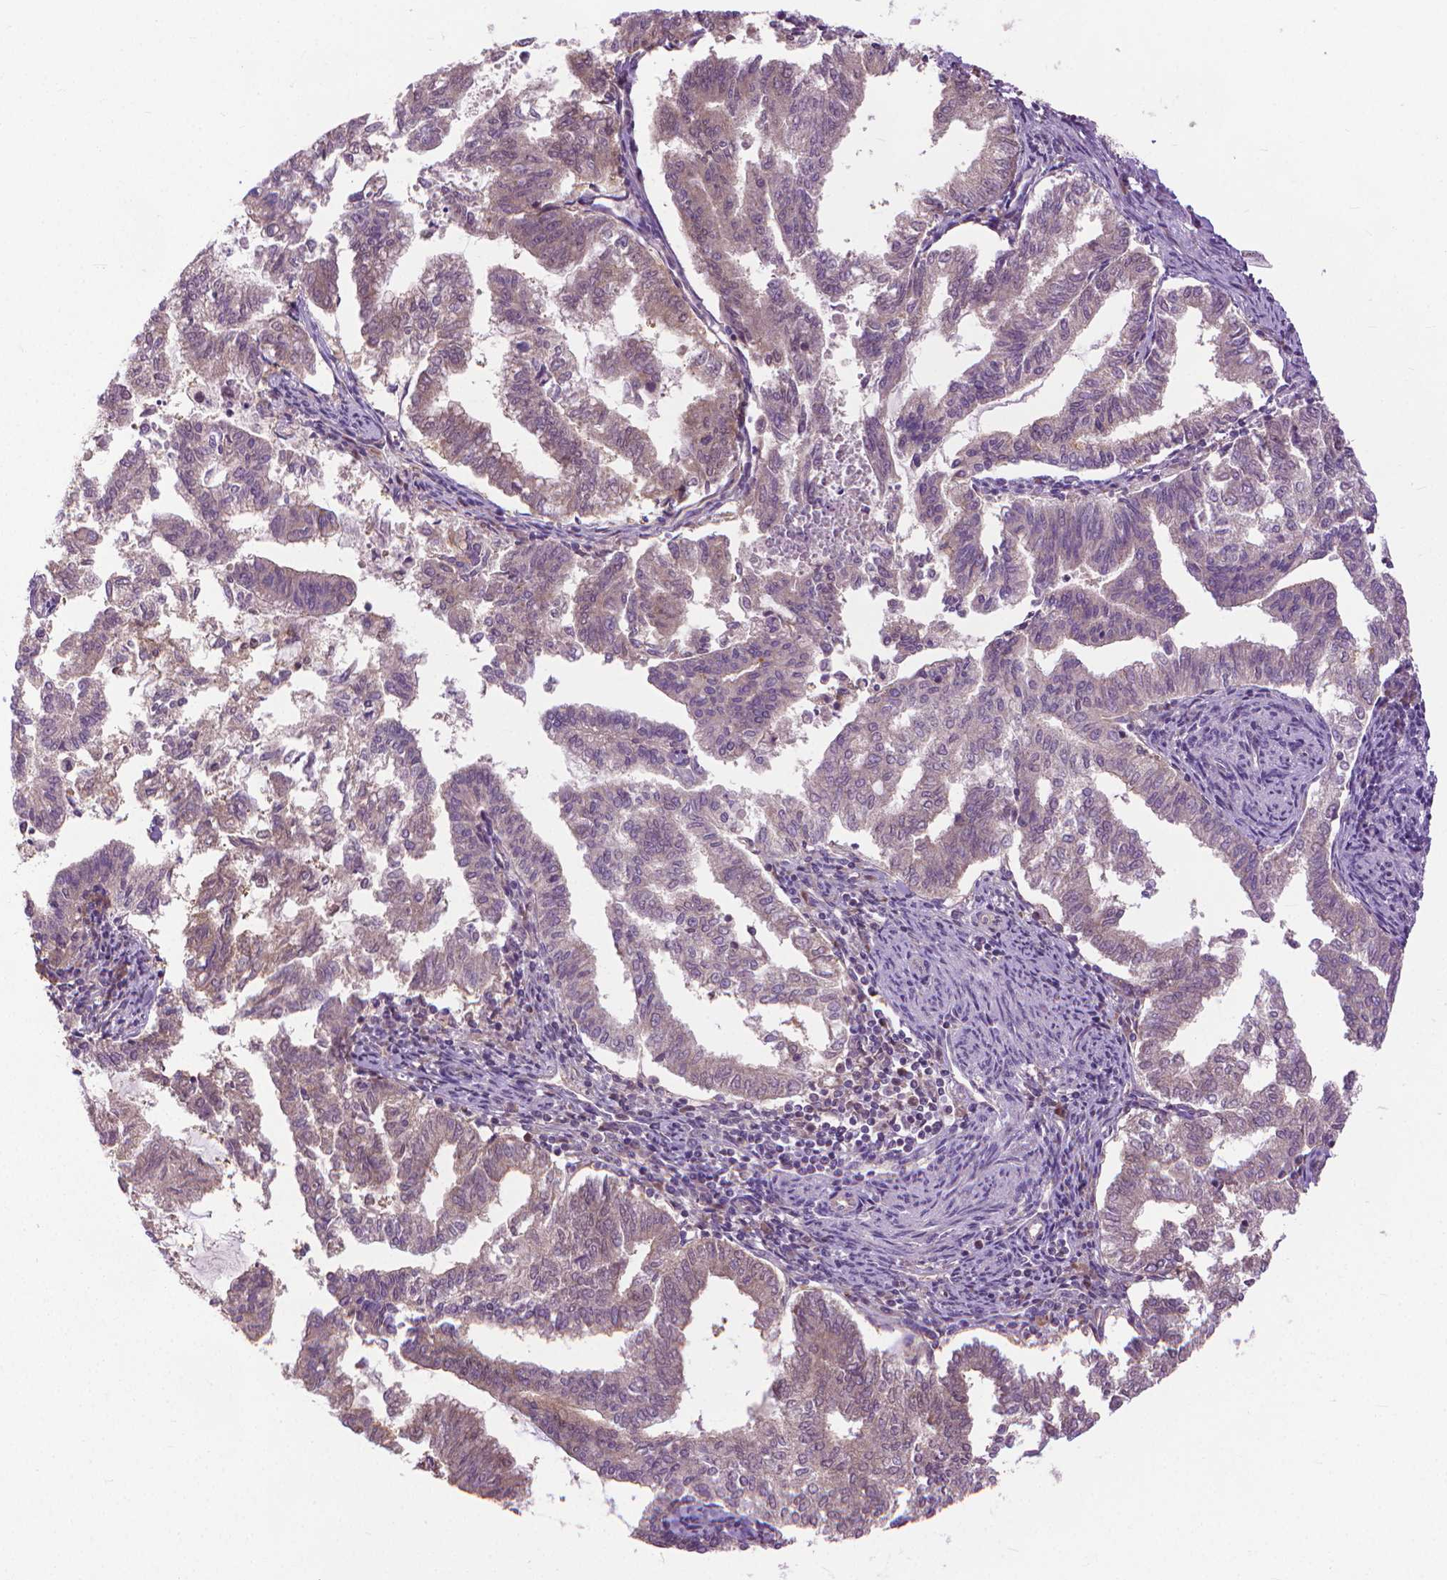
{"staining": {"intensity": "weak", "quantity": "<25%", "location": "cytoplasmic/membranous"}, "tissue": "endometrial cancer", "cell_type": "Tumor cells", "image_type": "cancer", "snomed": [{"axis": "morphology", "description": "Adenocarcinoma, NOS"}, {"axis": "topography", "description": "Endometrium"}], "caption": "Immunohistochemistry (IHC) of adenocarcinoma (endometrial) demonstrates no staining in tumor cells.", "gene": "NUDT1", "patient": {"sex": "female", "age": 79}}